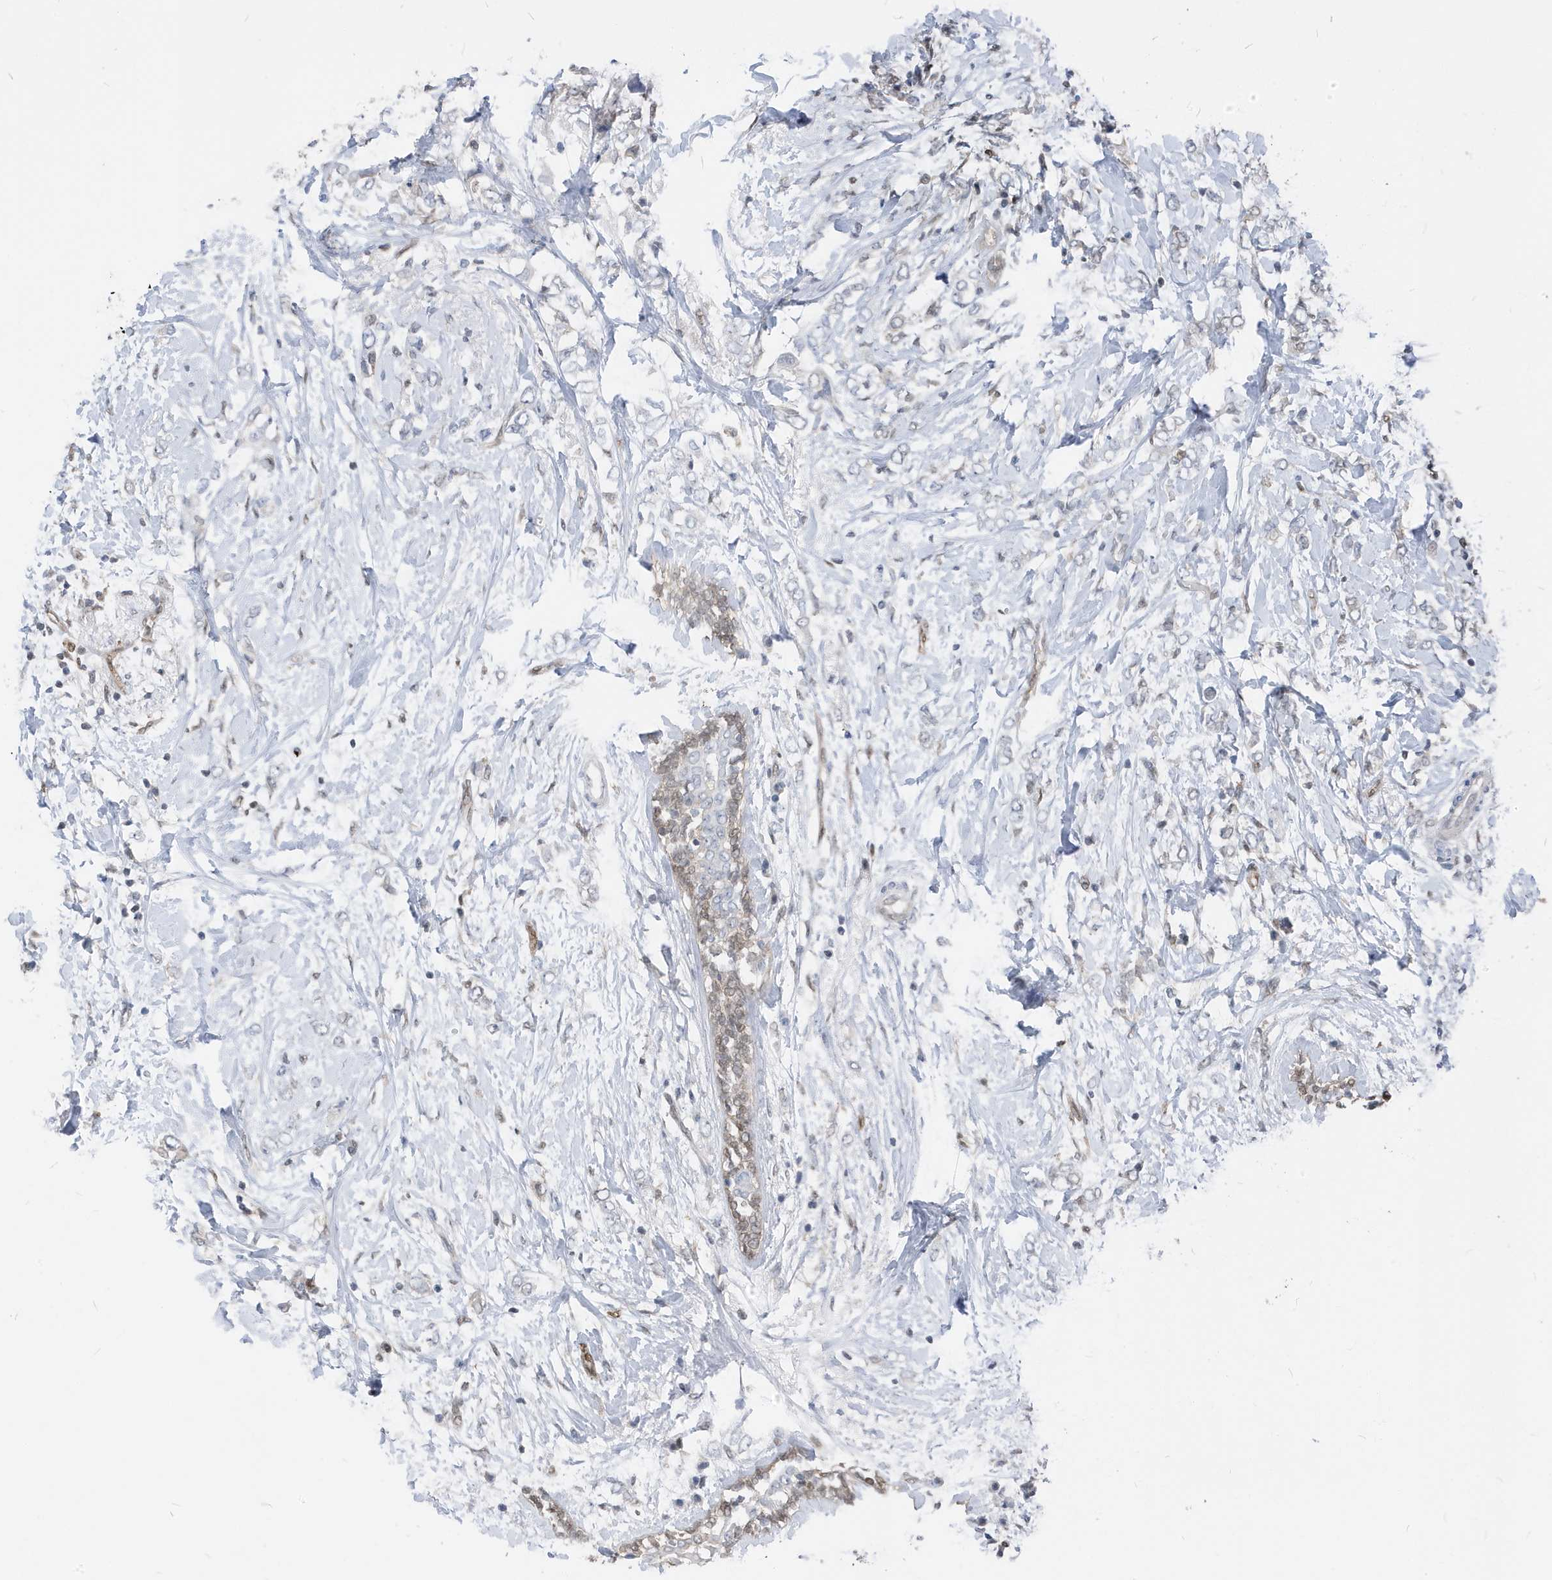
{"staining": {"intensity": "negative", "quantity": "none", "location": "none"}, "tissue": "breast cancer", "cell_type": "Tumor cells", "image_type": "cancer", "snomed": [{"axis": "morphology", "description": "Normal tissue, NOS"}, {"axis": "morphology", "description": "Lobular carcinoma"}, {"axis": "topography", "description": "Breast"}], "caption": "This is a photomicrograph of IHC staining of breast cancer, which shows no expression in tumor cells.", "gene": "NCOA7", "patient": {"sex": "female", "age": 47}}